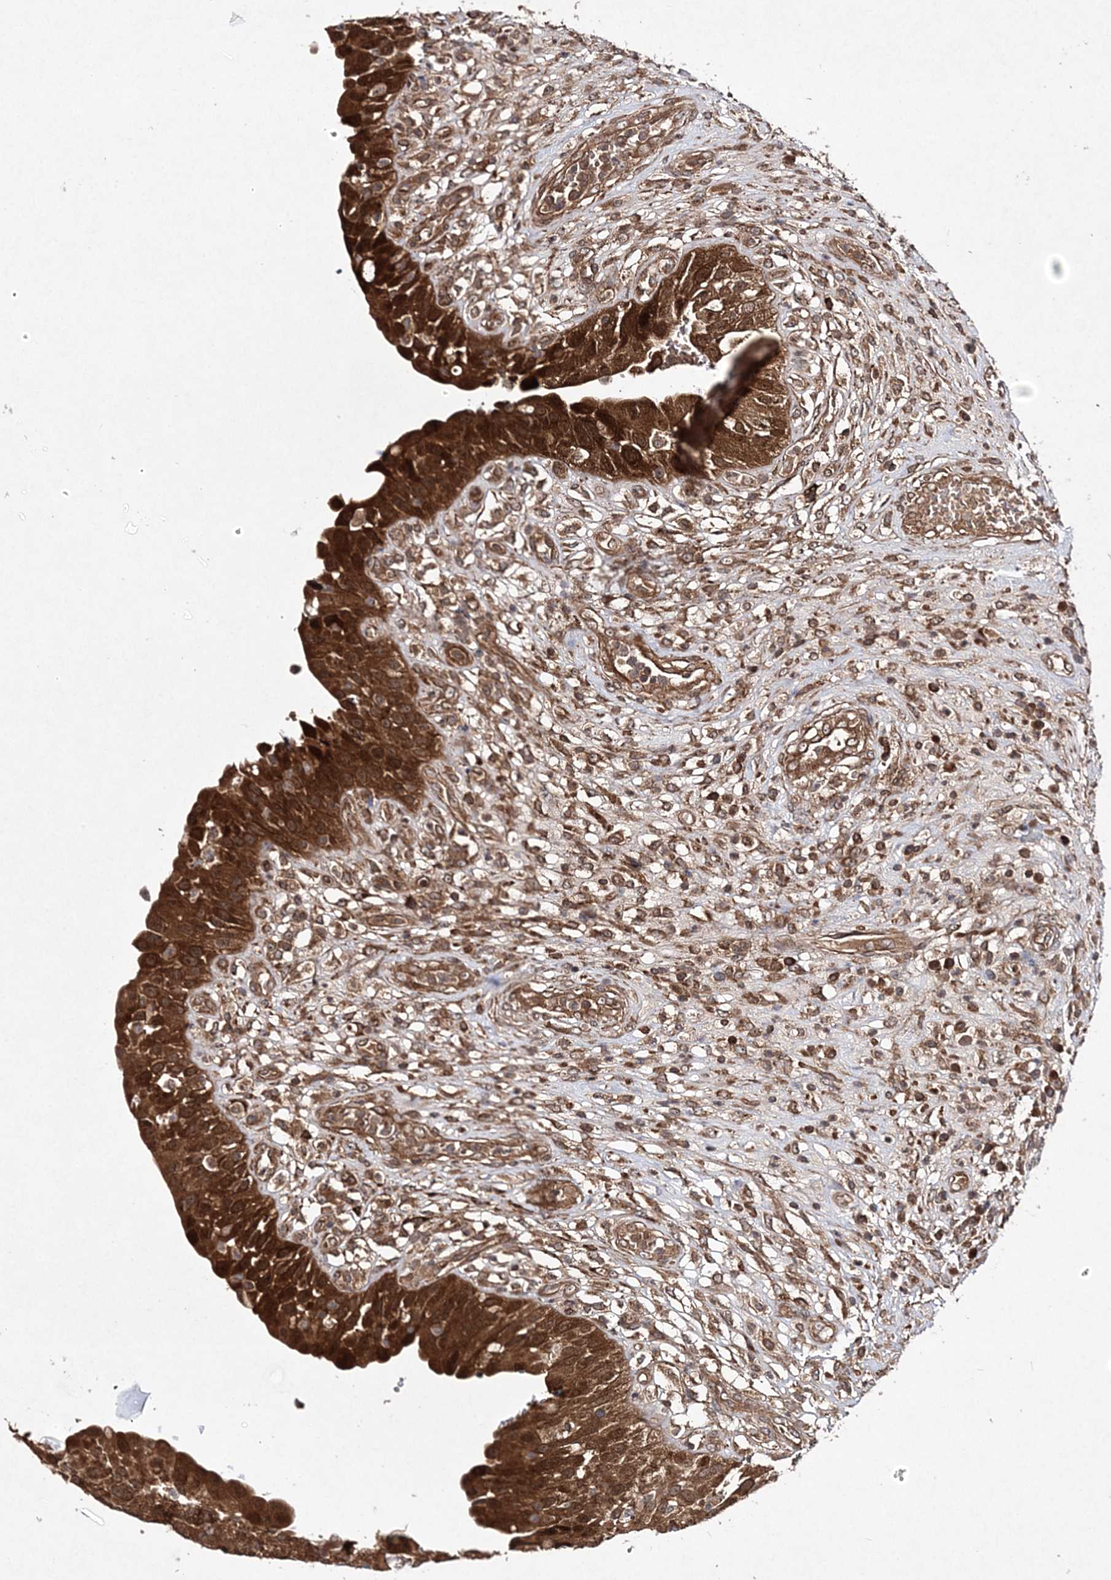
{"staining": {"intensity": "strong", "quantity": ">75%", "location": "cytoplasmic/membranous"}, "tissue": "urinary bladder", "cell_type": "Urothelial cells", "image_type": "normal", "snomed": [{"axis": "morphology", "description": "Normal tissue, NOS"}, {"axis": "topography", "description": "Urinary bladder"}], "caption": "High-magnification brightfield microscopy of unremarkable urinary bladder stained with DAB (brown) and counterstained with hematoxylin (blue). urothelial cells exhibit strong cytoplasmic/membranous expression is identified in approximately>75% of cells.", "gene": "TMEM9B", "patient": {"sex": "female", "age": 62}}